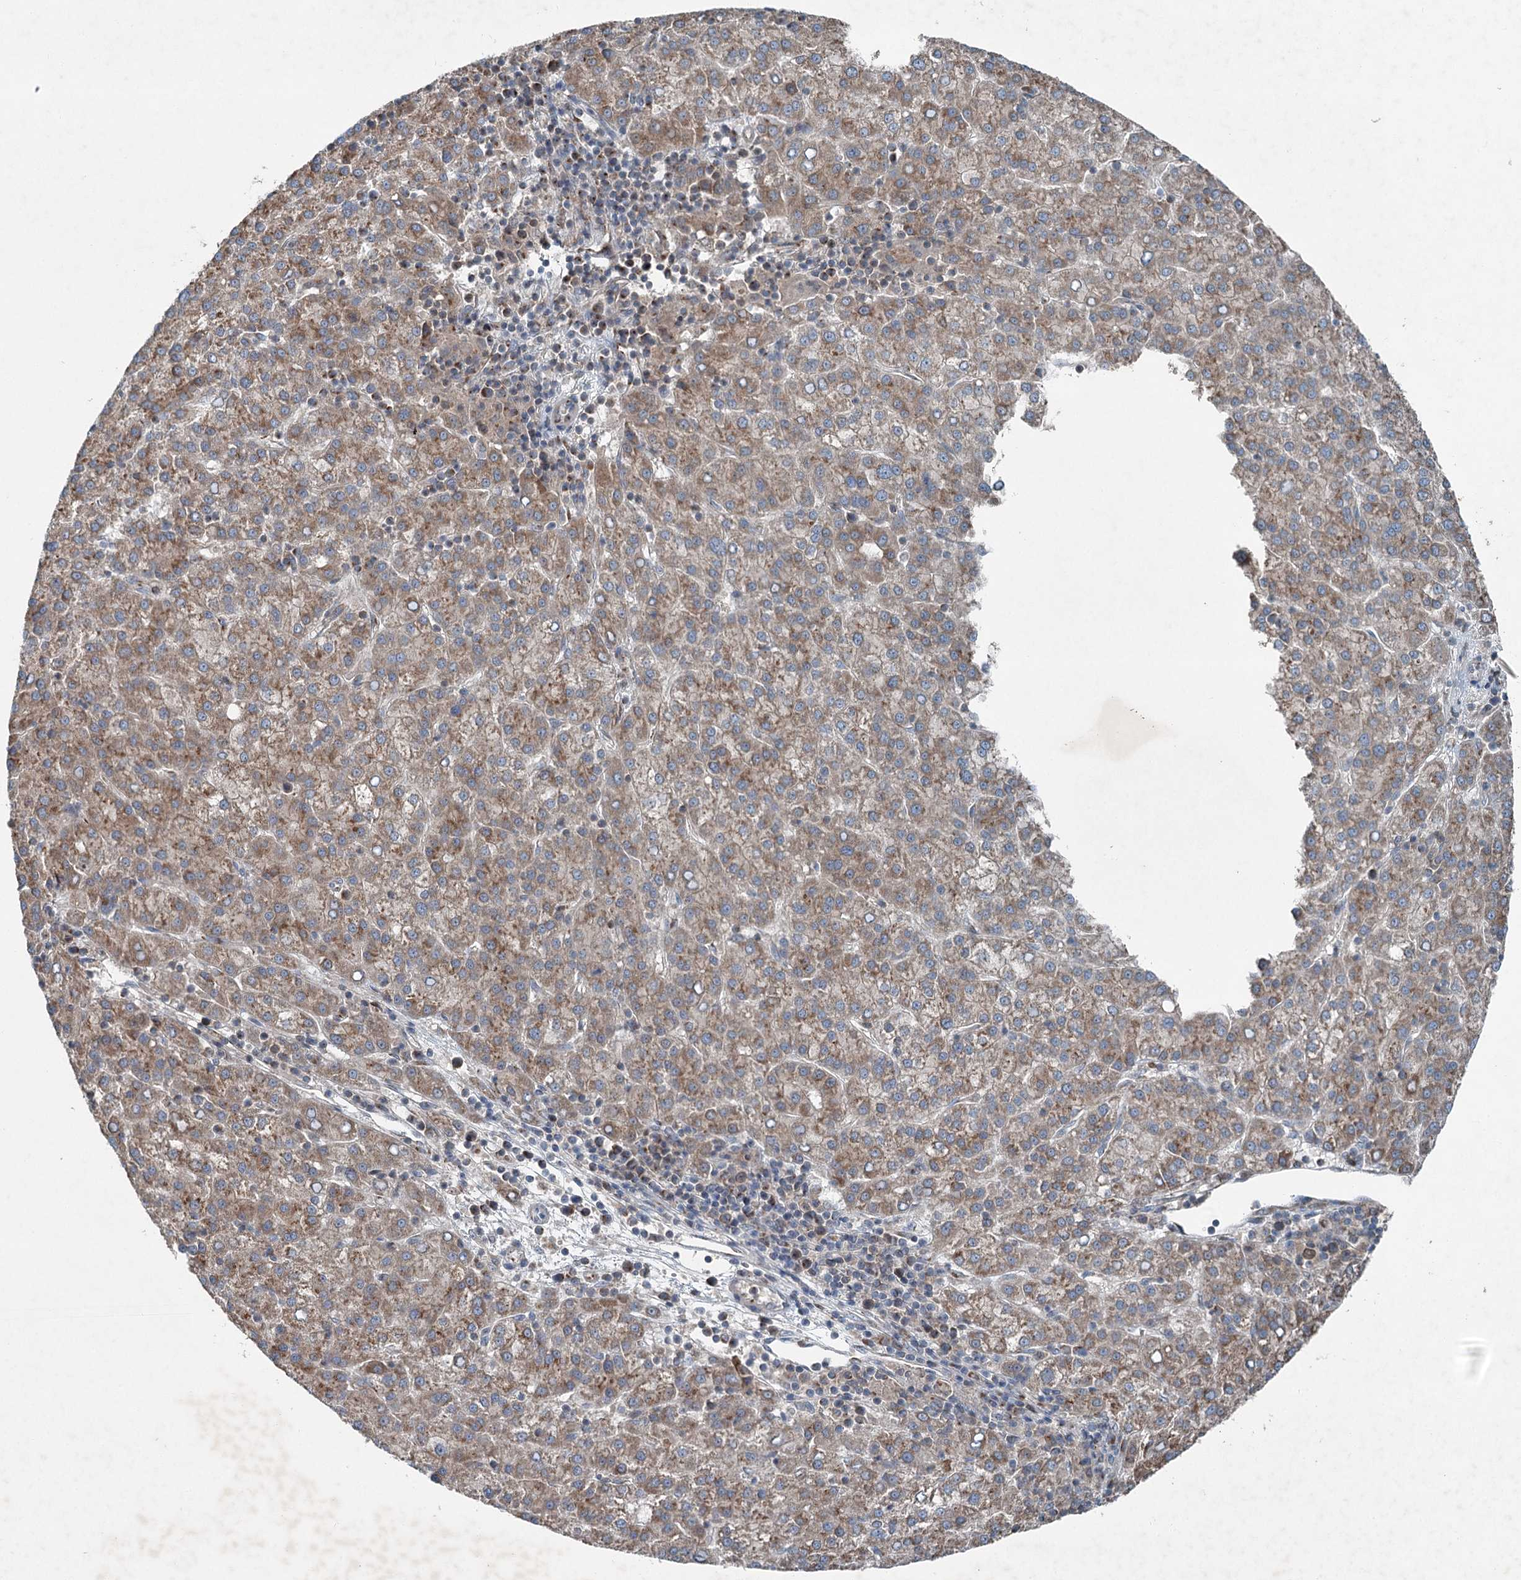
{"staining": {"intensity": "moderate", "quantity": ">75%", "location": "cytoplasmic/membranous"}, "tissue": "liver cancer", "cell_type": "Tumor cells", "image_type": "cancer", "snomed": [{"axis": "morphology", "description": "Carcinoma, Hepatocellular, NOS"}, {"axis": "topography", "description": "Liver"}], "caption": "Immunohistochemical staining of human hepatocellular carcinoma (liver) displays medium levels of moderate cytoplasmic/membranous expression in approximately >75% of tumor cells. Ihc stains the protein of interest in brown and the nuclei are stained blue.", "gene": "CHCHD5", "patient": {"sex": "female", "age": 58}}